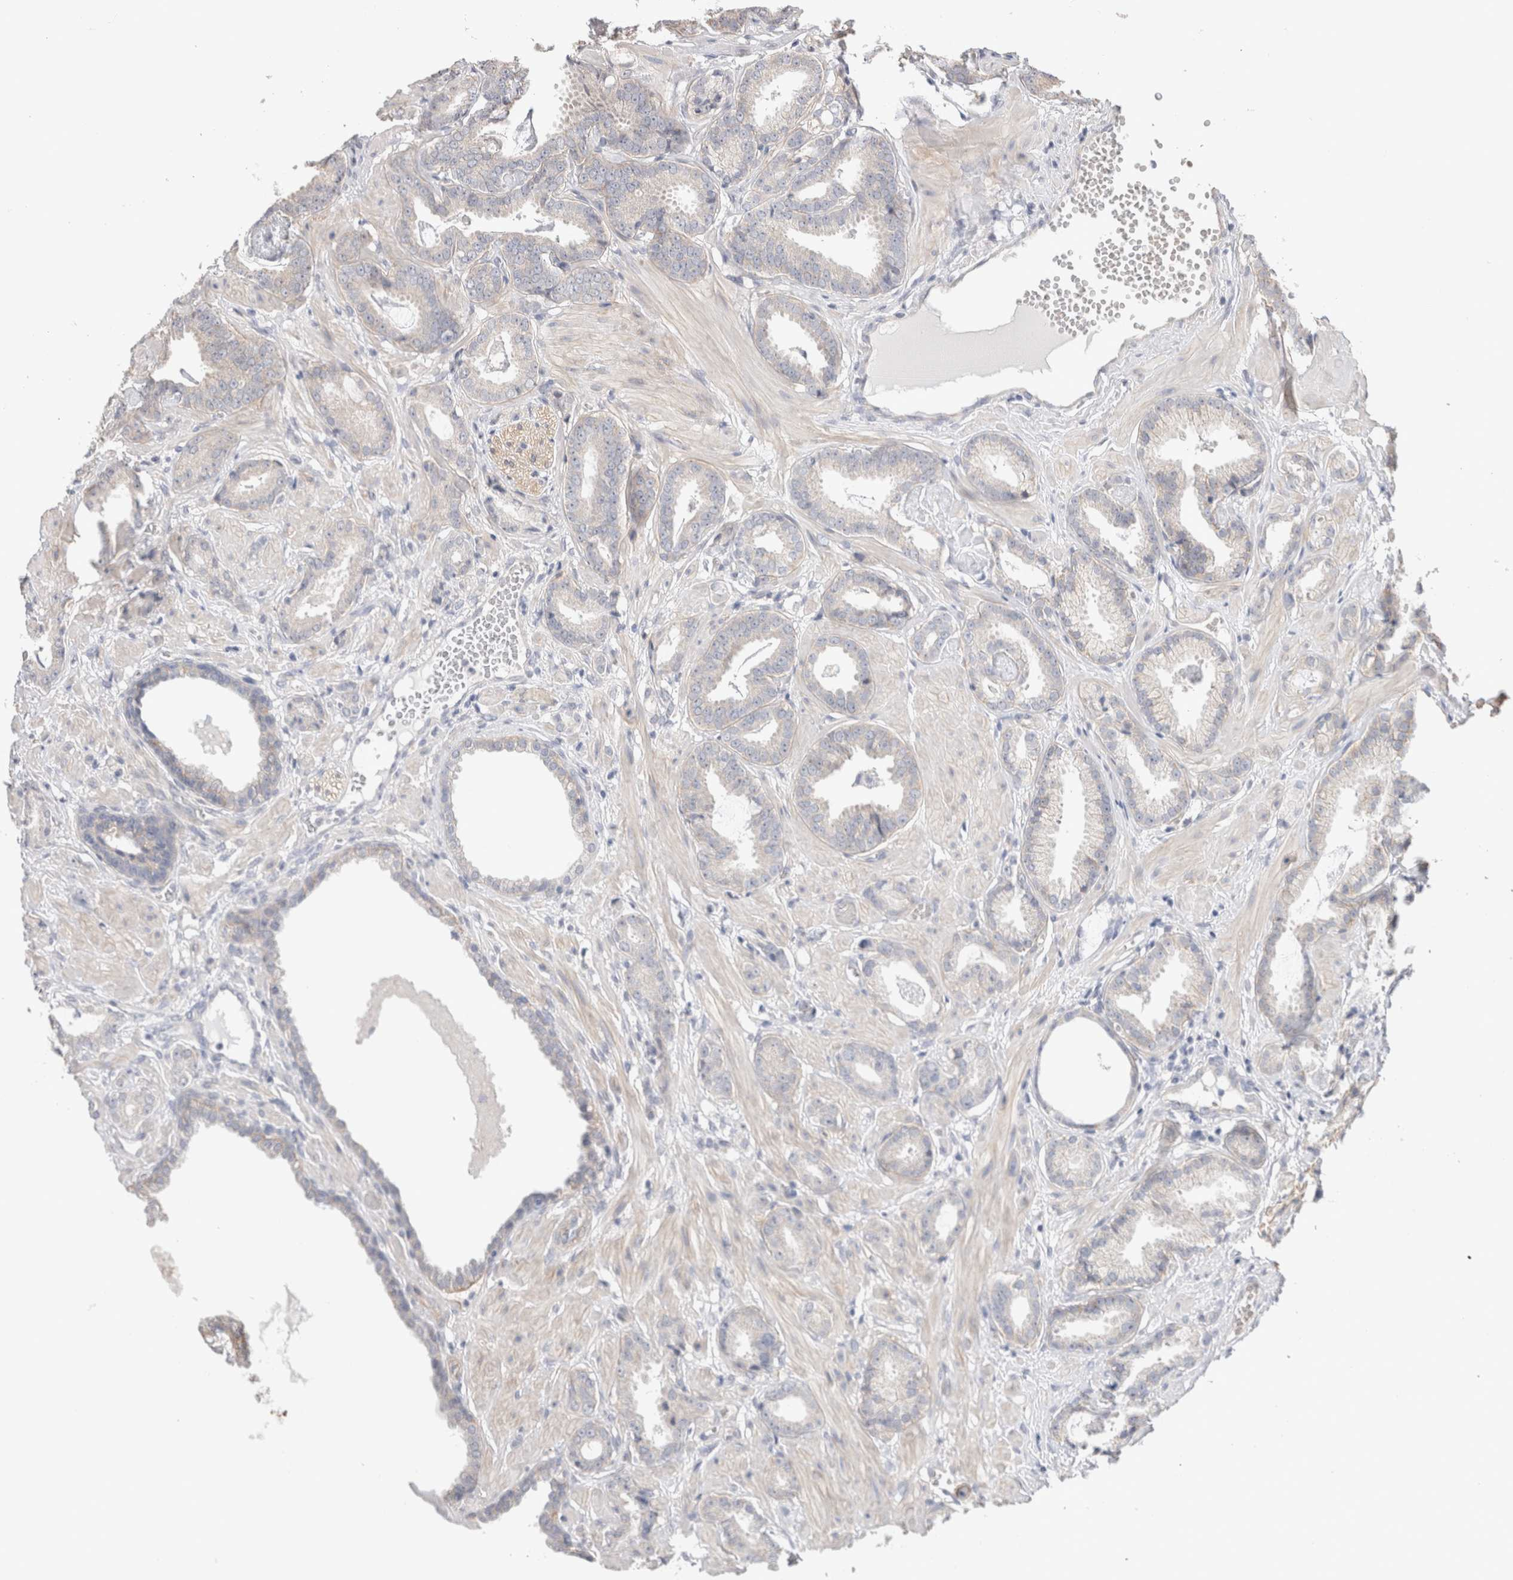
{"staining": {"intensity": "negative", "quantity": "none", "location": "none"}, "tissue": "prostate cancer", "cell_type": "Tumor cells", "image_type": "cancer", "snomed": [{"axis": "morphology", "description": "Adenocarcinoma, Low grade"}, {"axis": "topography", "description": "Prostate"}], "caption": "Immunohistochemical staining of human prostate adenocarcinoma (low-grade) demonstrates no significant expression in tumor cells. Brightfield microscopy of immunohistochemistry stained with DAB (3,3'-diaminobenzidine) (brown) and hematoxylin (blue), captured at high magnification.", "gene": "DMD", "patient": {"sex": "male", "age": 53}}